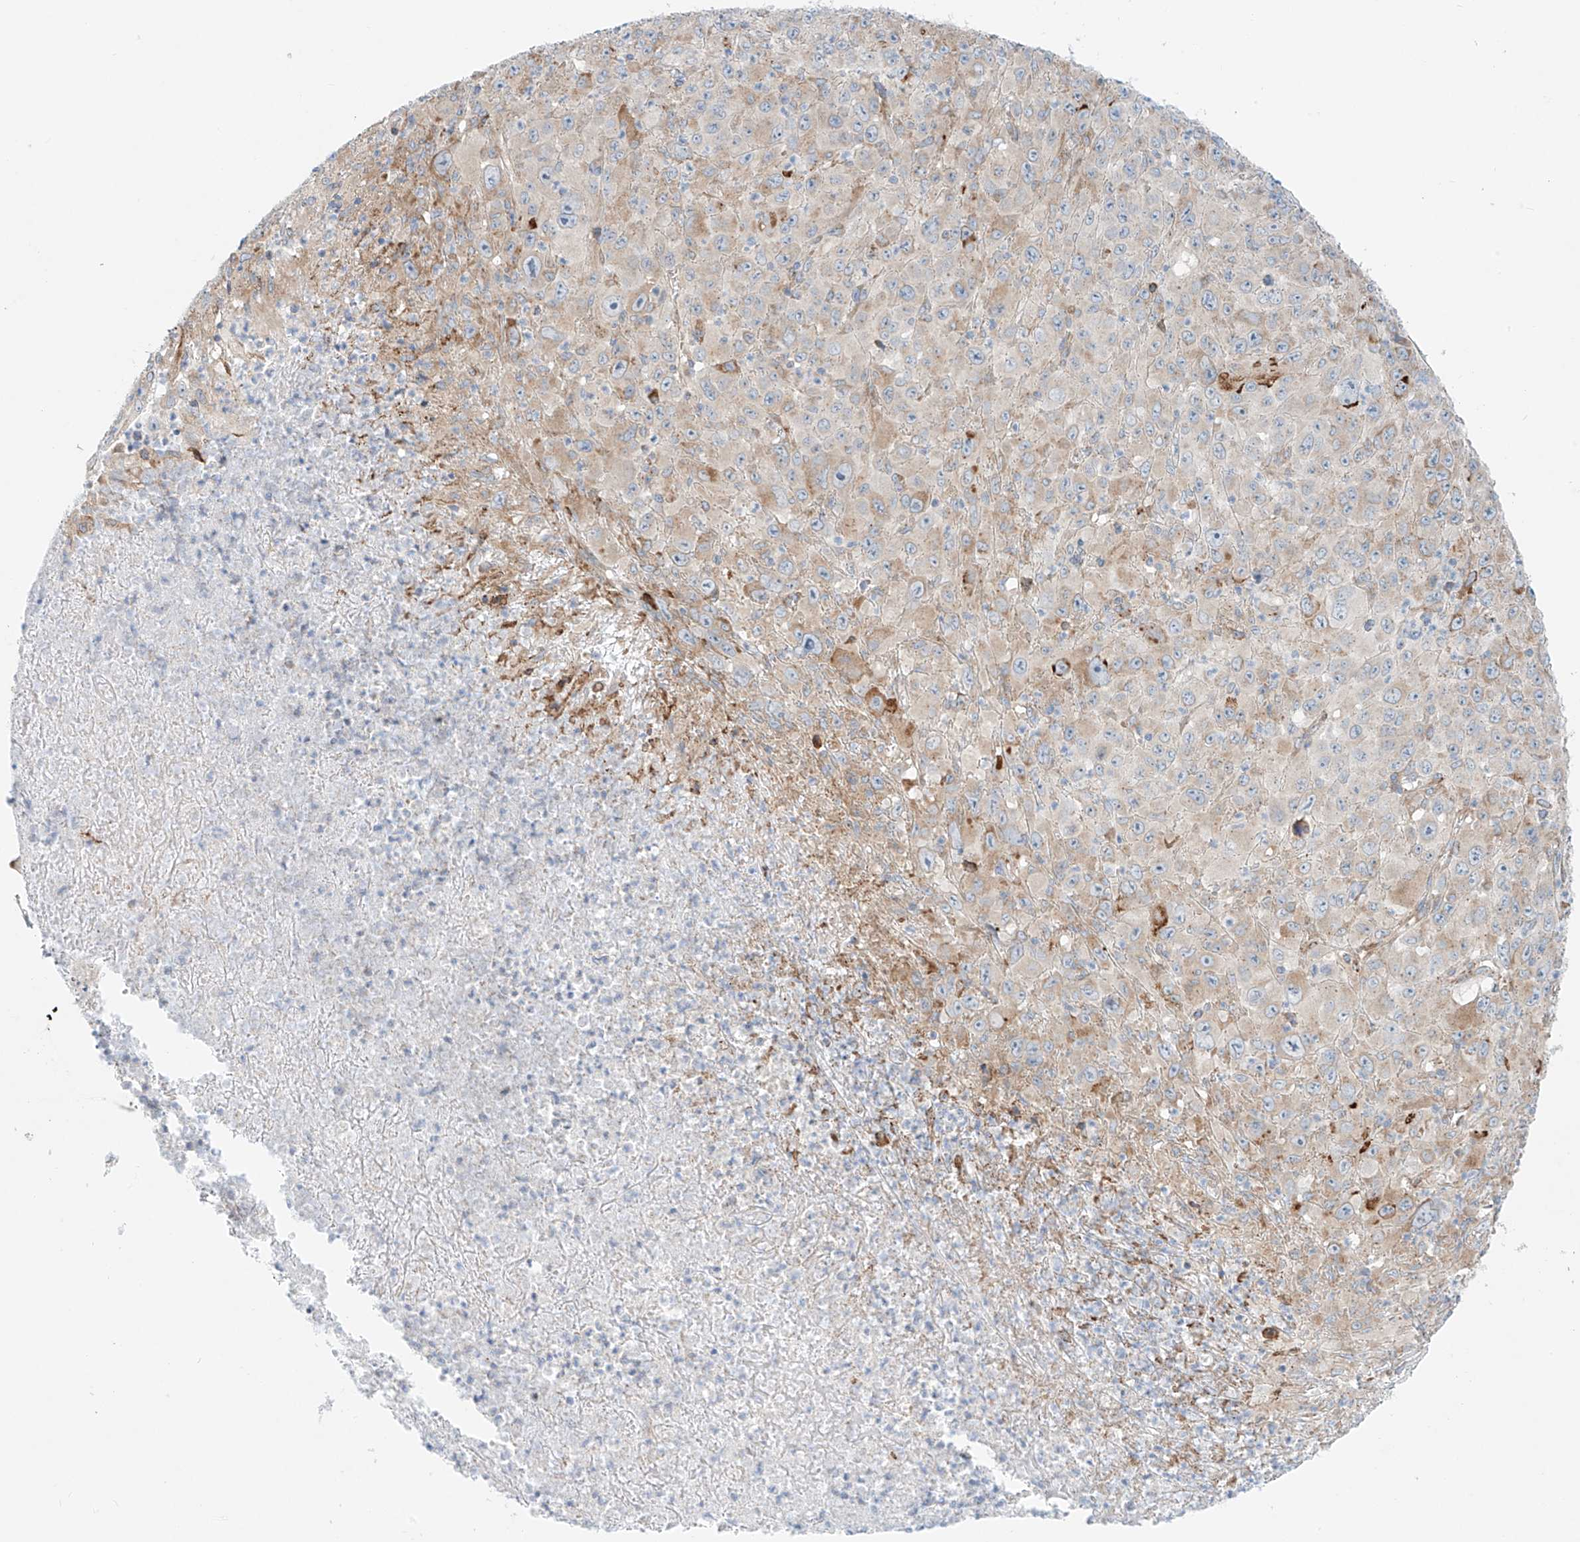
{"staining": {"intensity": "weak", "quantity": "25%-75%", "location": "cytoplasmic/membranous"}, "tissue": "melanoma", "cell_type": "Tumor cells", "image_type": "cancer", "snomed": [{"axis": "morphology", "description": "Malignant melanoma, Metastatic site"}, {"axis": "topography", "description": "Skin"}], "caption": "Immunohistochemistry (IHC) of malignant melanoma (metastatic site) shows low levels of weak cytoplasmic/membranous expression in approximately 25%-75% of tumor cells.", "gene": "EIPR1", "patient": {"sex": "female", "age": 56}}